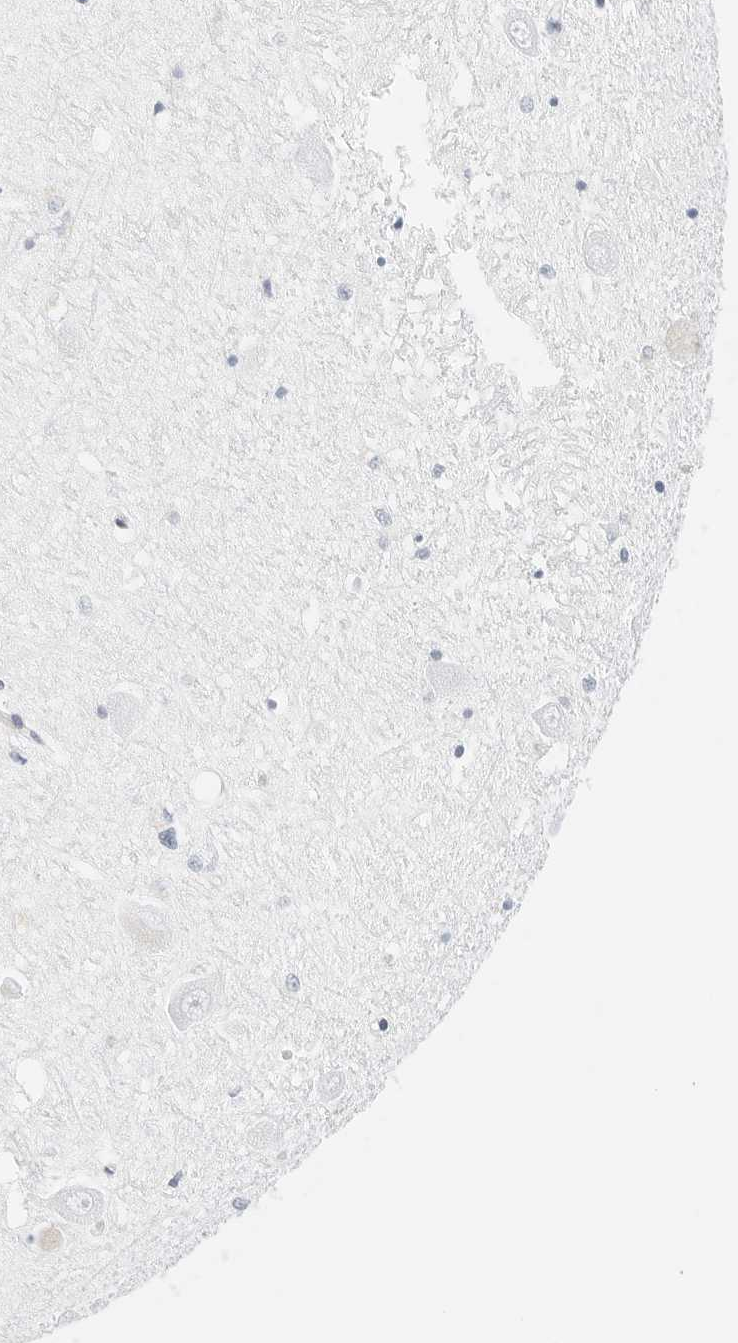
{"staining": {"intensity": "negative", "quantity": "none", "location": "none"}, "tissue": "hippocampus", "cell_type": "Glial cells", "image_type": "normal", "snomed": [{"axis": "morphology", "description": "Normal tissue, NOS"}, {"axis": "topography", "description": "Hippocampus"}], "caption": "DAB (3,3'-diaminobenzidine) immunohistochemical staining of normal hippocampus demonstrates no significant expression in glial cells.", "gene": "CD22", "patient": {"sex": "male", "age": 70}}